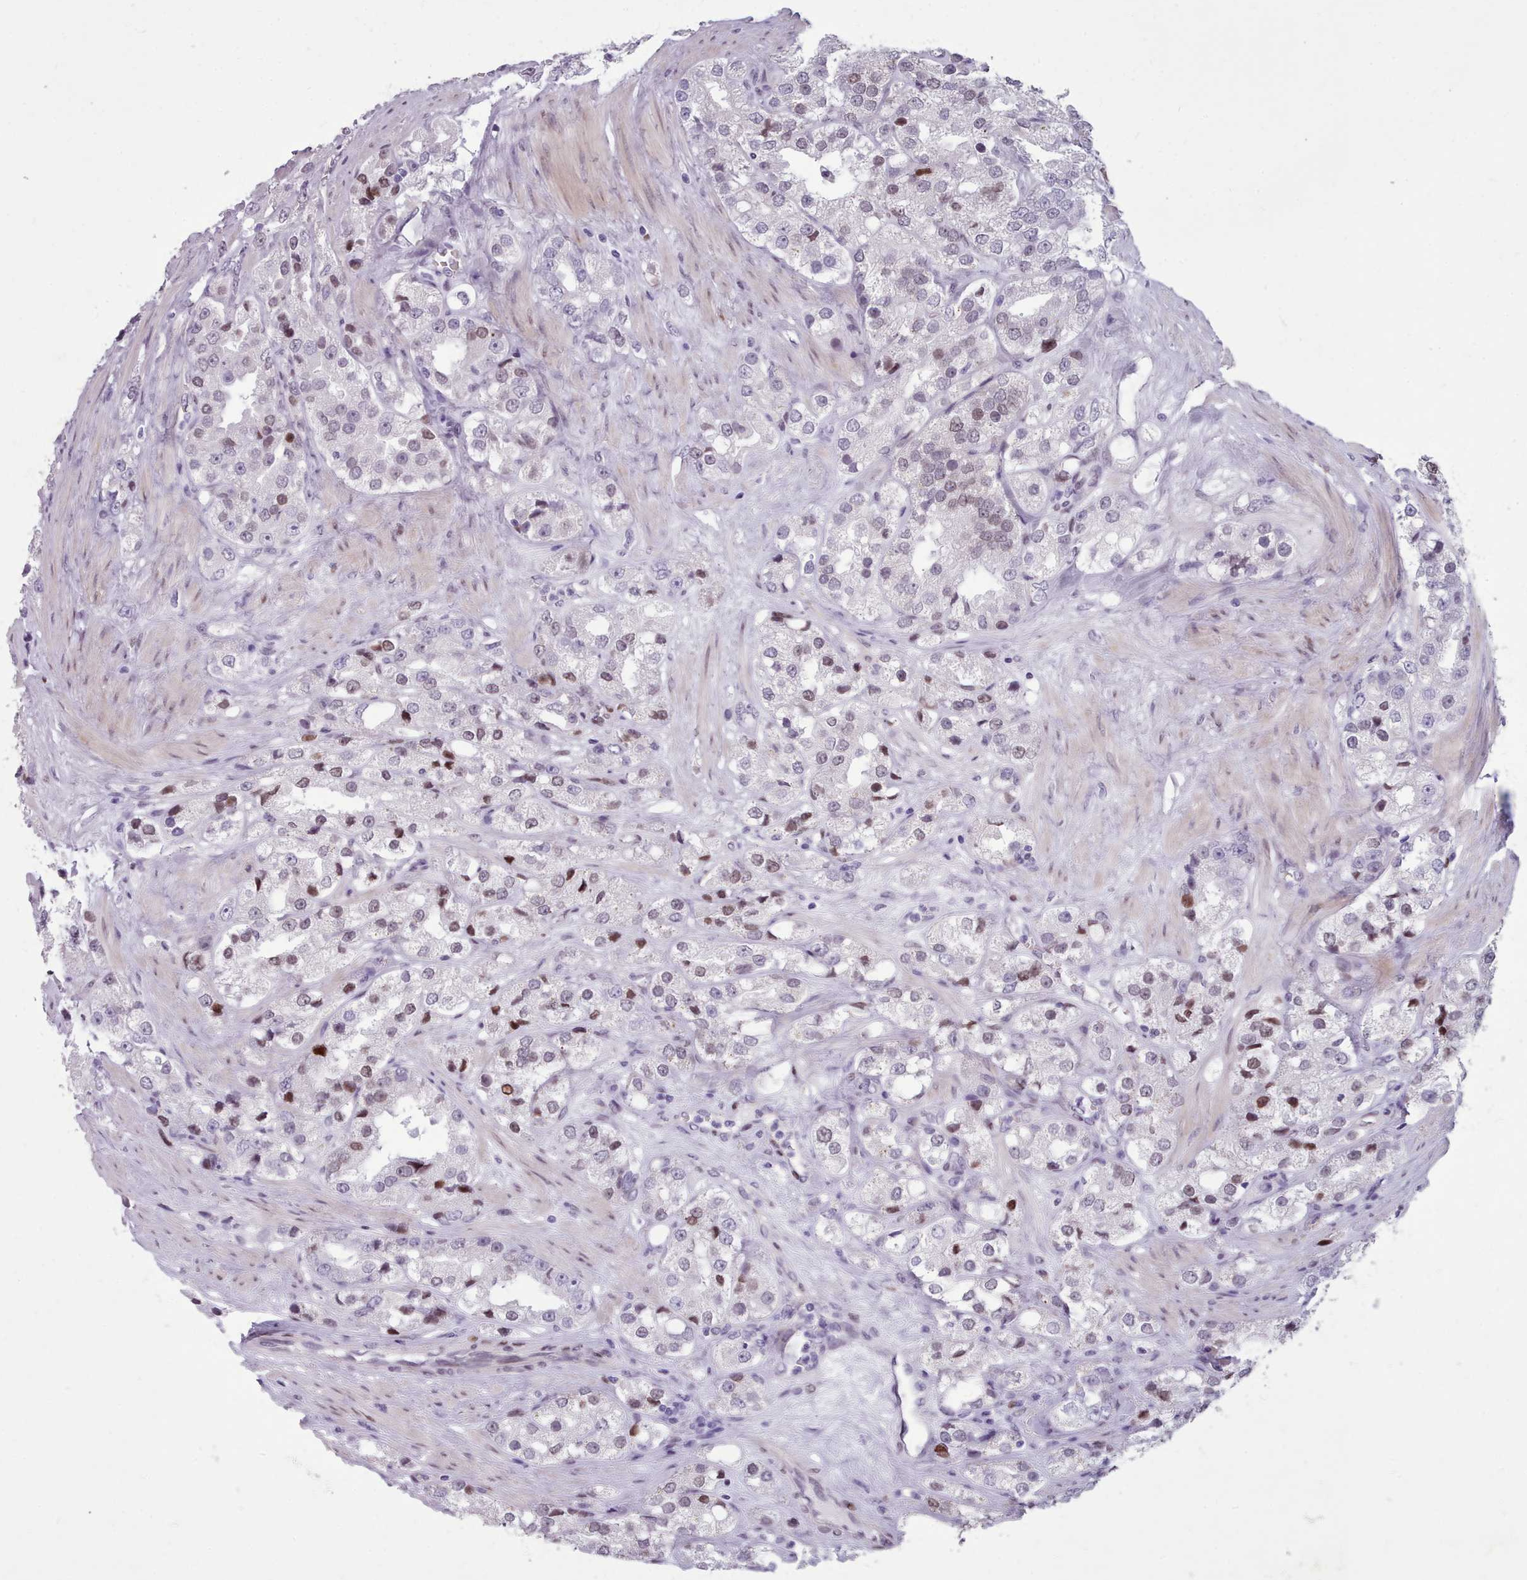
{"staining": {"intensity": "moderate", "quantity": "<25%", "location": "nuclear"}, "tissue": "prostate cancer", "cell_type": "Tumor cells", "image_type": "cancer", "snomed": [{"axis": "morphology", "description": "Adenocarcinoma, NOS"}, {"axis": "topography", "description": "Prostate"}], "caption": "Human adenocarcinoma (prostate) stained with a protein marker reveals moderate staining in tumor cells.", "gene": "KCNT2", "patient": {"sex": "male", "age": 79}}